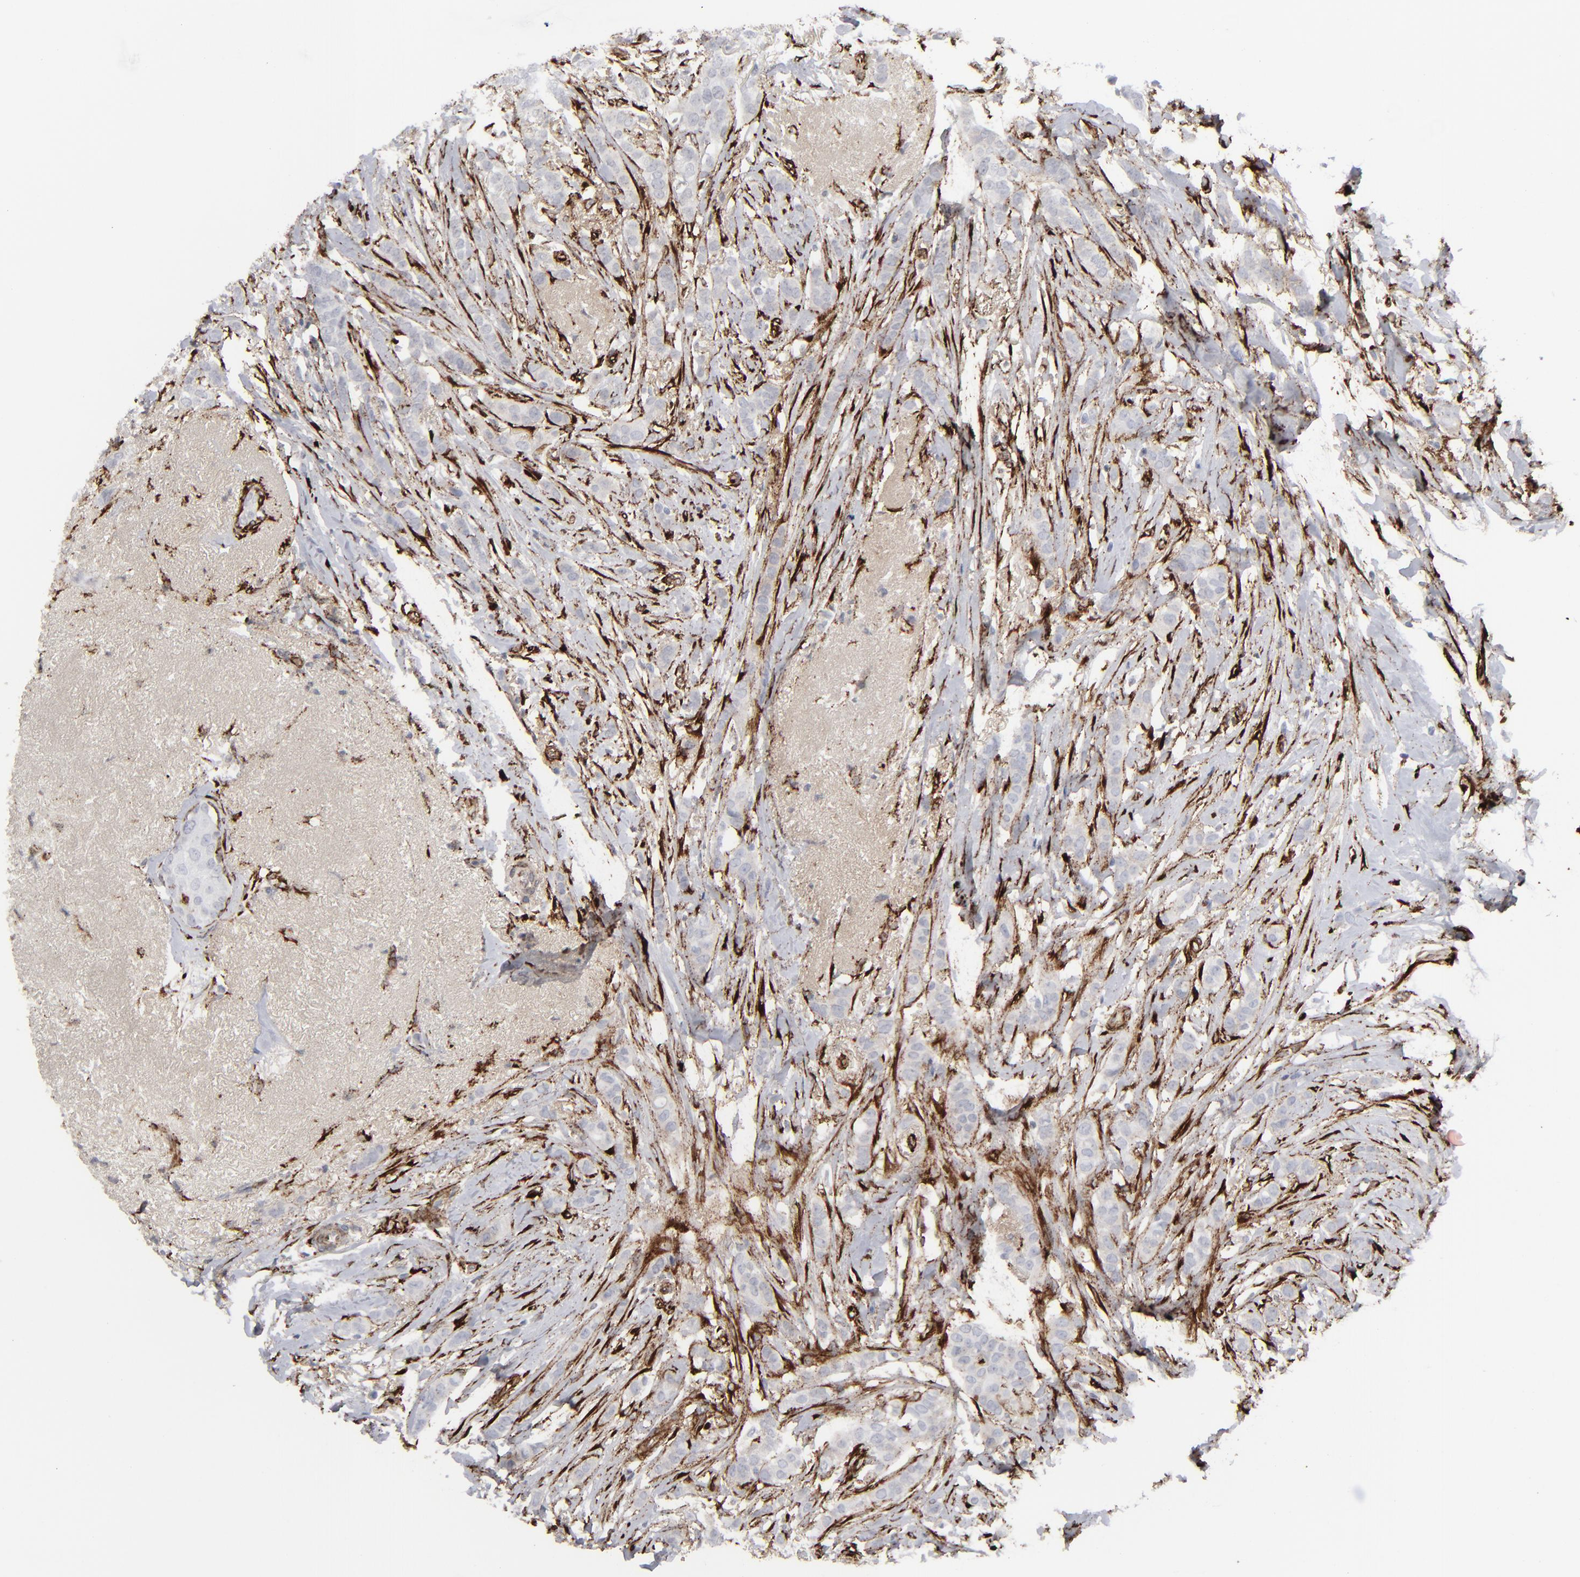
{"staining": {"intensity": "negative", "quantity": "none", "location": "none"}, "tissue": "breast cancer", "cell_type": "Tumor cells", "image_type": "cancer", "snomed": [{"axis": "morphology", "description": "Lobular carcinoma"}, {"axis": "topography", "description": "Breast"}], "caption": "High power microscopy photomicrograph of an immunohistochemistry (IHC) photomicrograph of breast lobular carcinoma, revealing no significant staining in tumor cells.", "gene": "SPARC", "patient": {"sex": "female", "age": 55}}